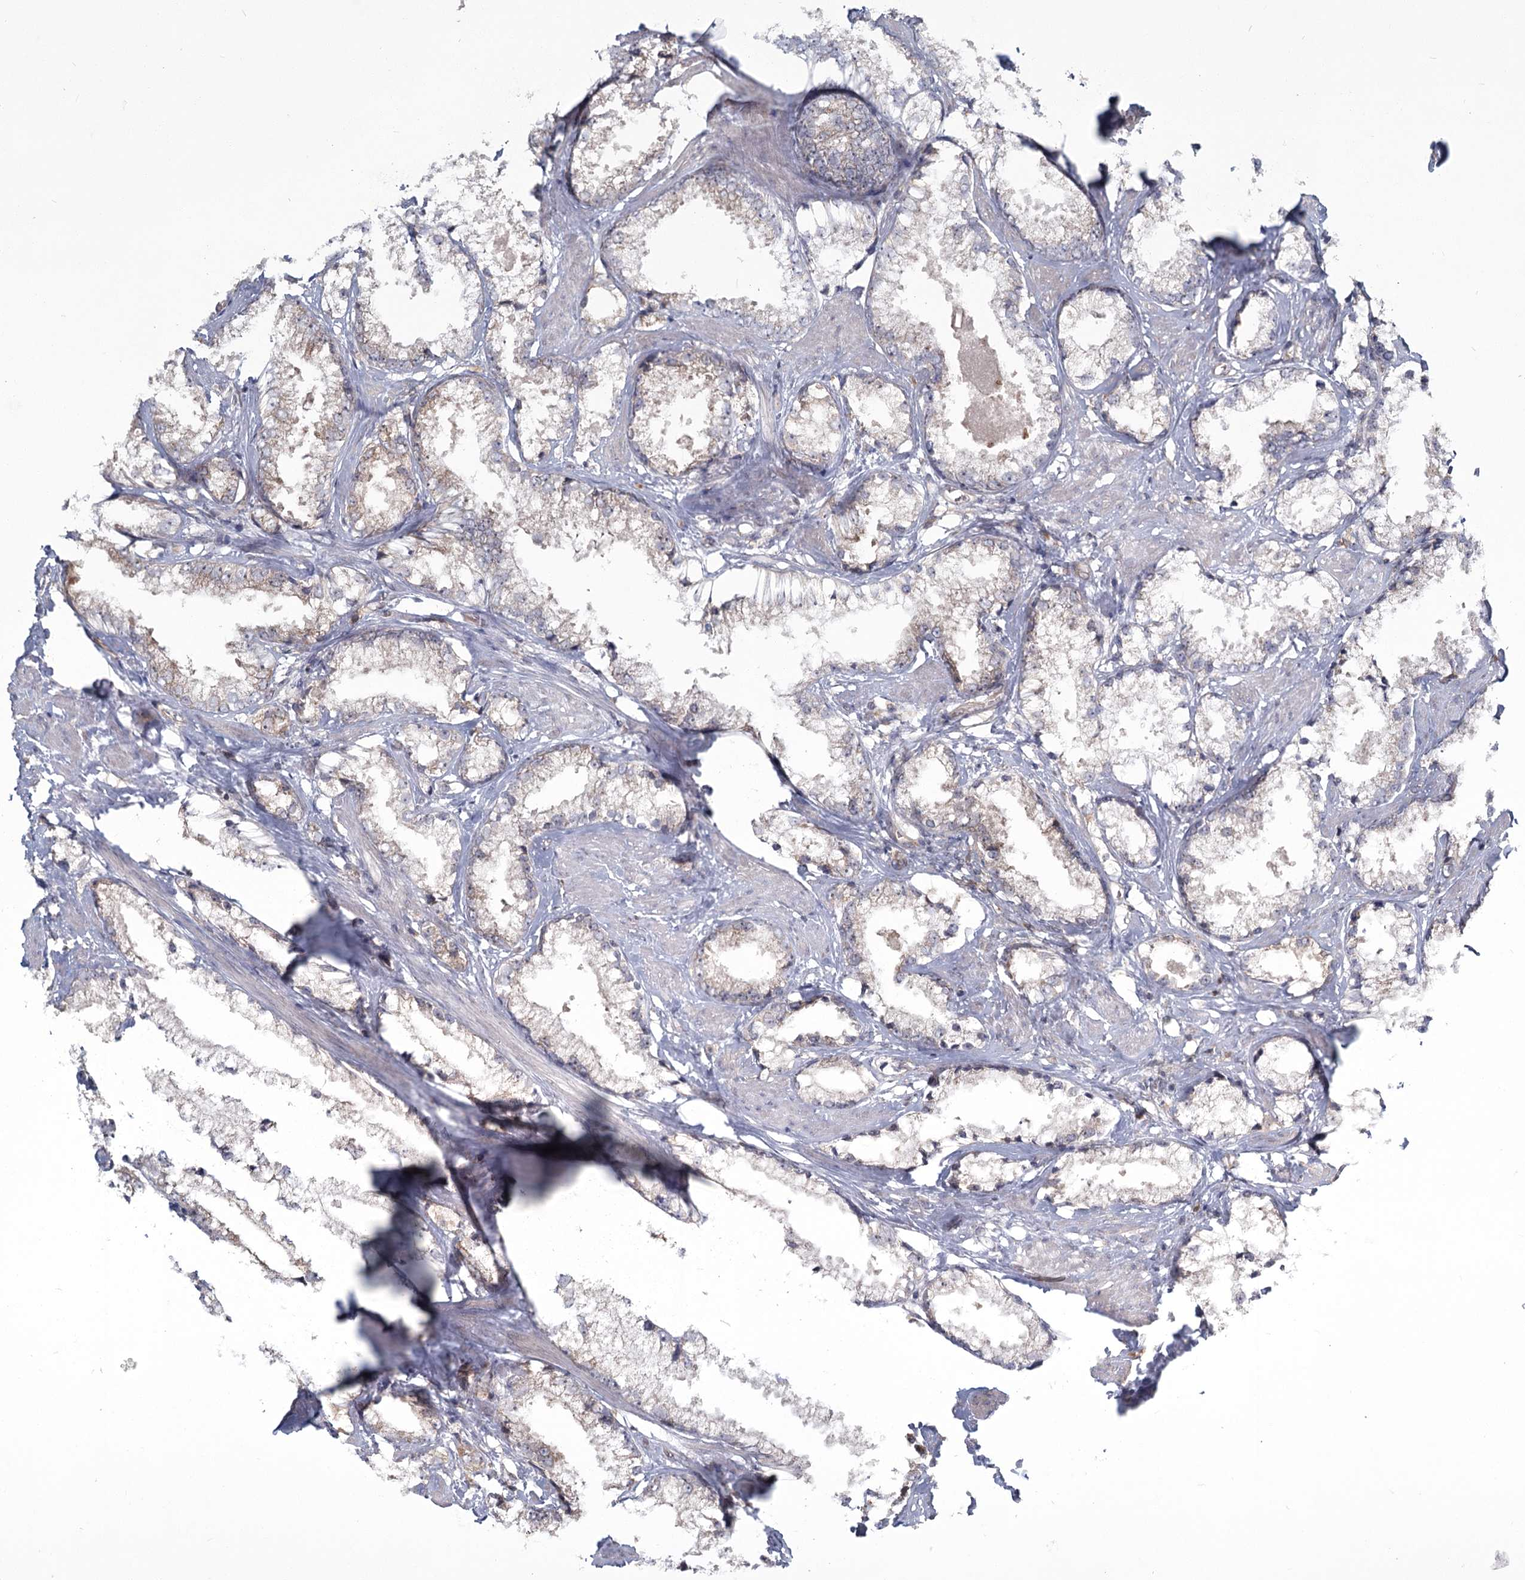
{"staining": {"intensity": "negative", "quantity": "none", "location": "none"}, "tissue": "prostate cancer", "cell_type": "Tumor cells", "image_type": "cancer", "snomed": [{"axis": "morphology", "description": "Adenocarcinoma, High grade"}, {"axis": "topography", "description": "Prostate"}], "caption": "IHC photomicrograph of human prostate cancer (high-grade adenocarcinoma) stained for a protein (brown), which demonstrates no positivity in tumor cells. The staining was performed using DAB (3,3'-diaminobenzidine) to visualize the protein expression in brown, while the nuclei were stained in blue with hematoxylin (Magnification: 20x).", "gene": "THNSL1", "patient": {"sex": "male", "age": 66}}